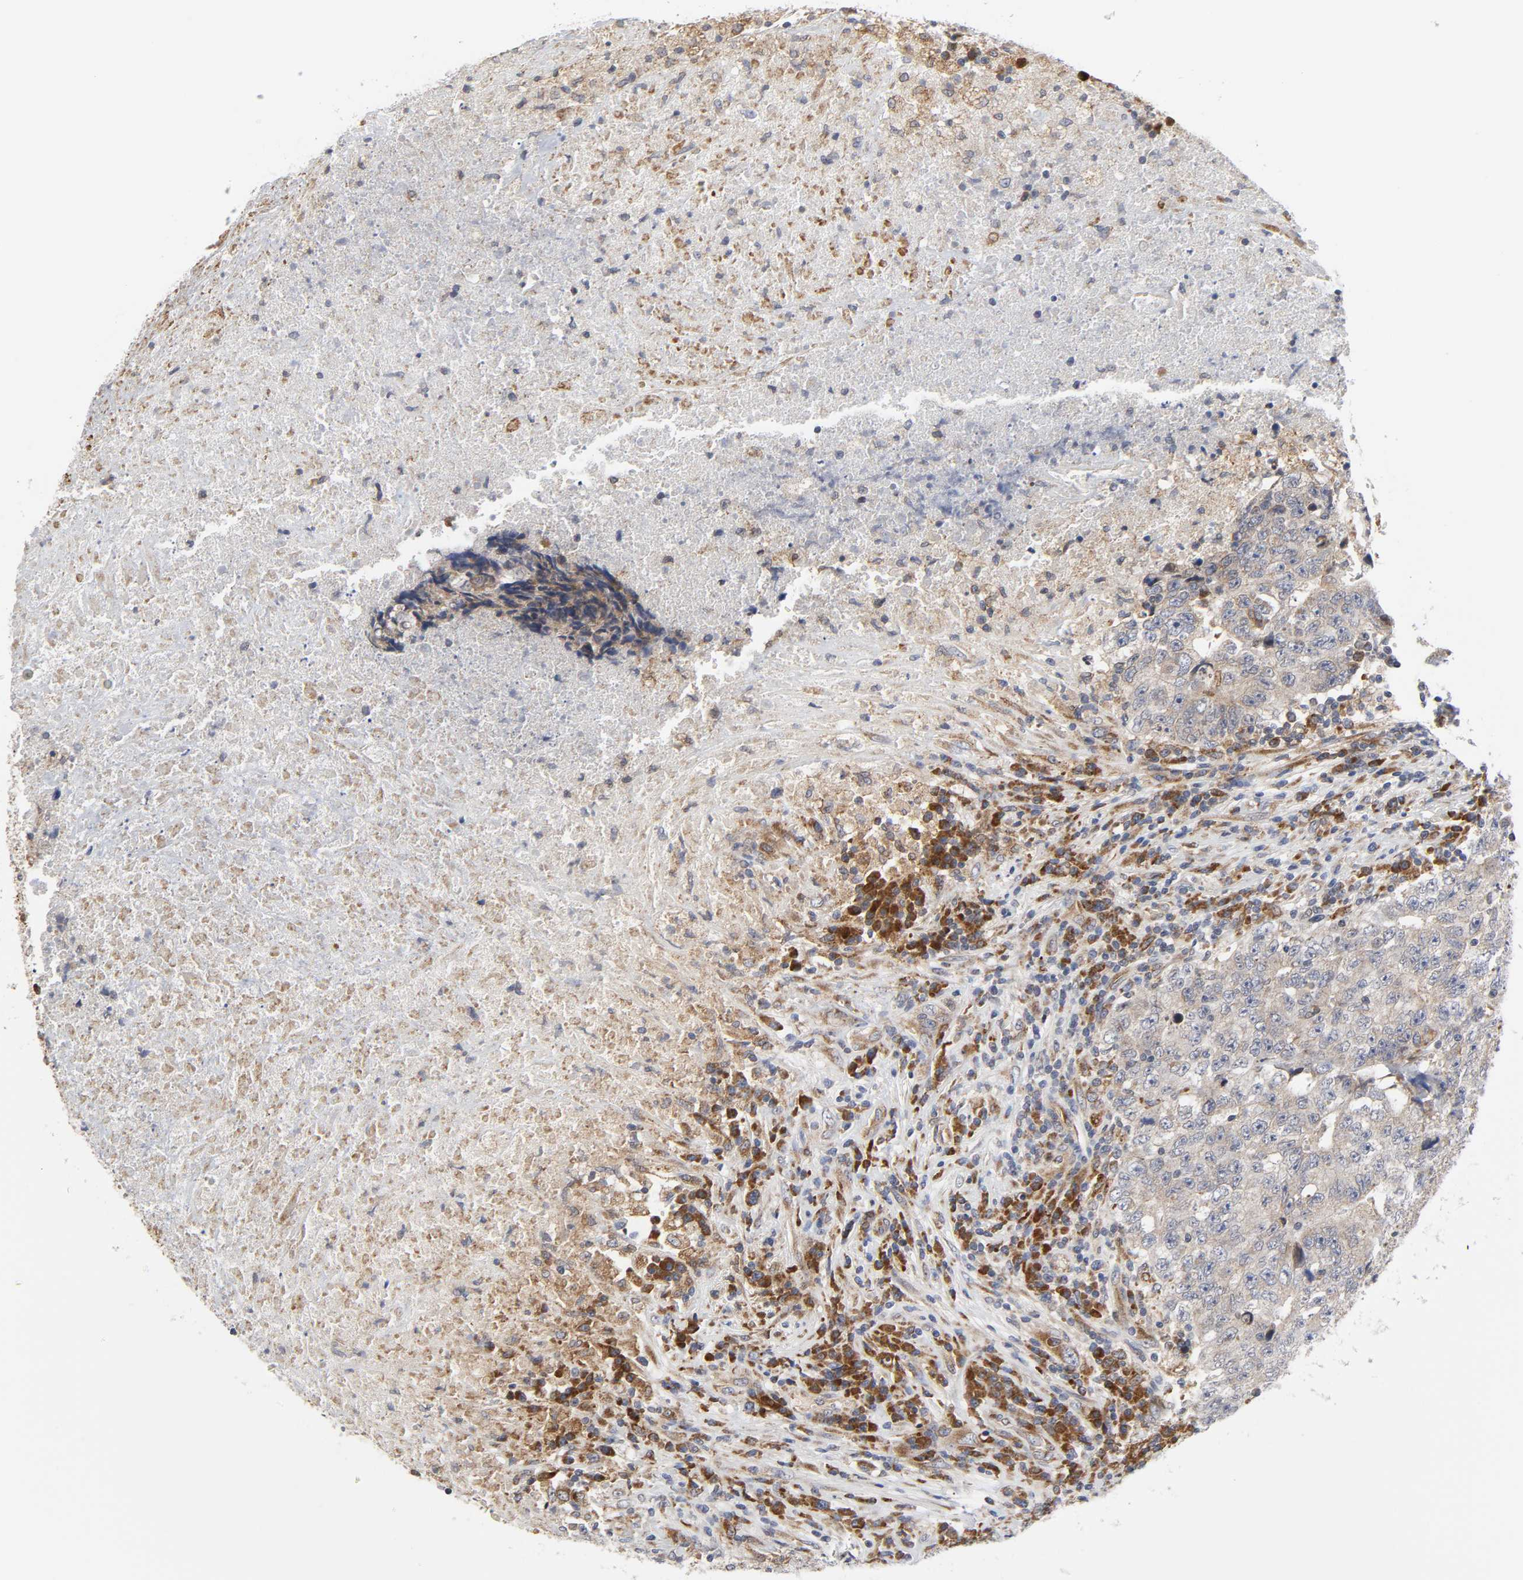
{"staining": {"intensity": "weak", "quantity": ">75%", "location": "cytoplasmic/membranous"}, "tissue": "testis cancer", "cell_type": "Tumor cells", "image_type": "cancer", "snomed": [{"axis": "morphology", "description": "Necrosis, NOS"}, {"axis": "morphology", "description": "Carcinoma, Embryonal, NOS"}, {"axis": "topography", "description": "Testis"}], "caption": "Weak cytoplasmic/membranous positivity for a protein is seen in approximately >75% of tumor cells of testis cancer (embryonal carcinoma) using immunohistochemistry (IHC).", "gene": "BAX", "patient": {"sex": "male", "age": 19}}